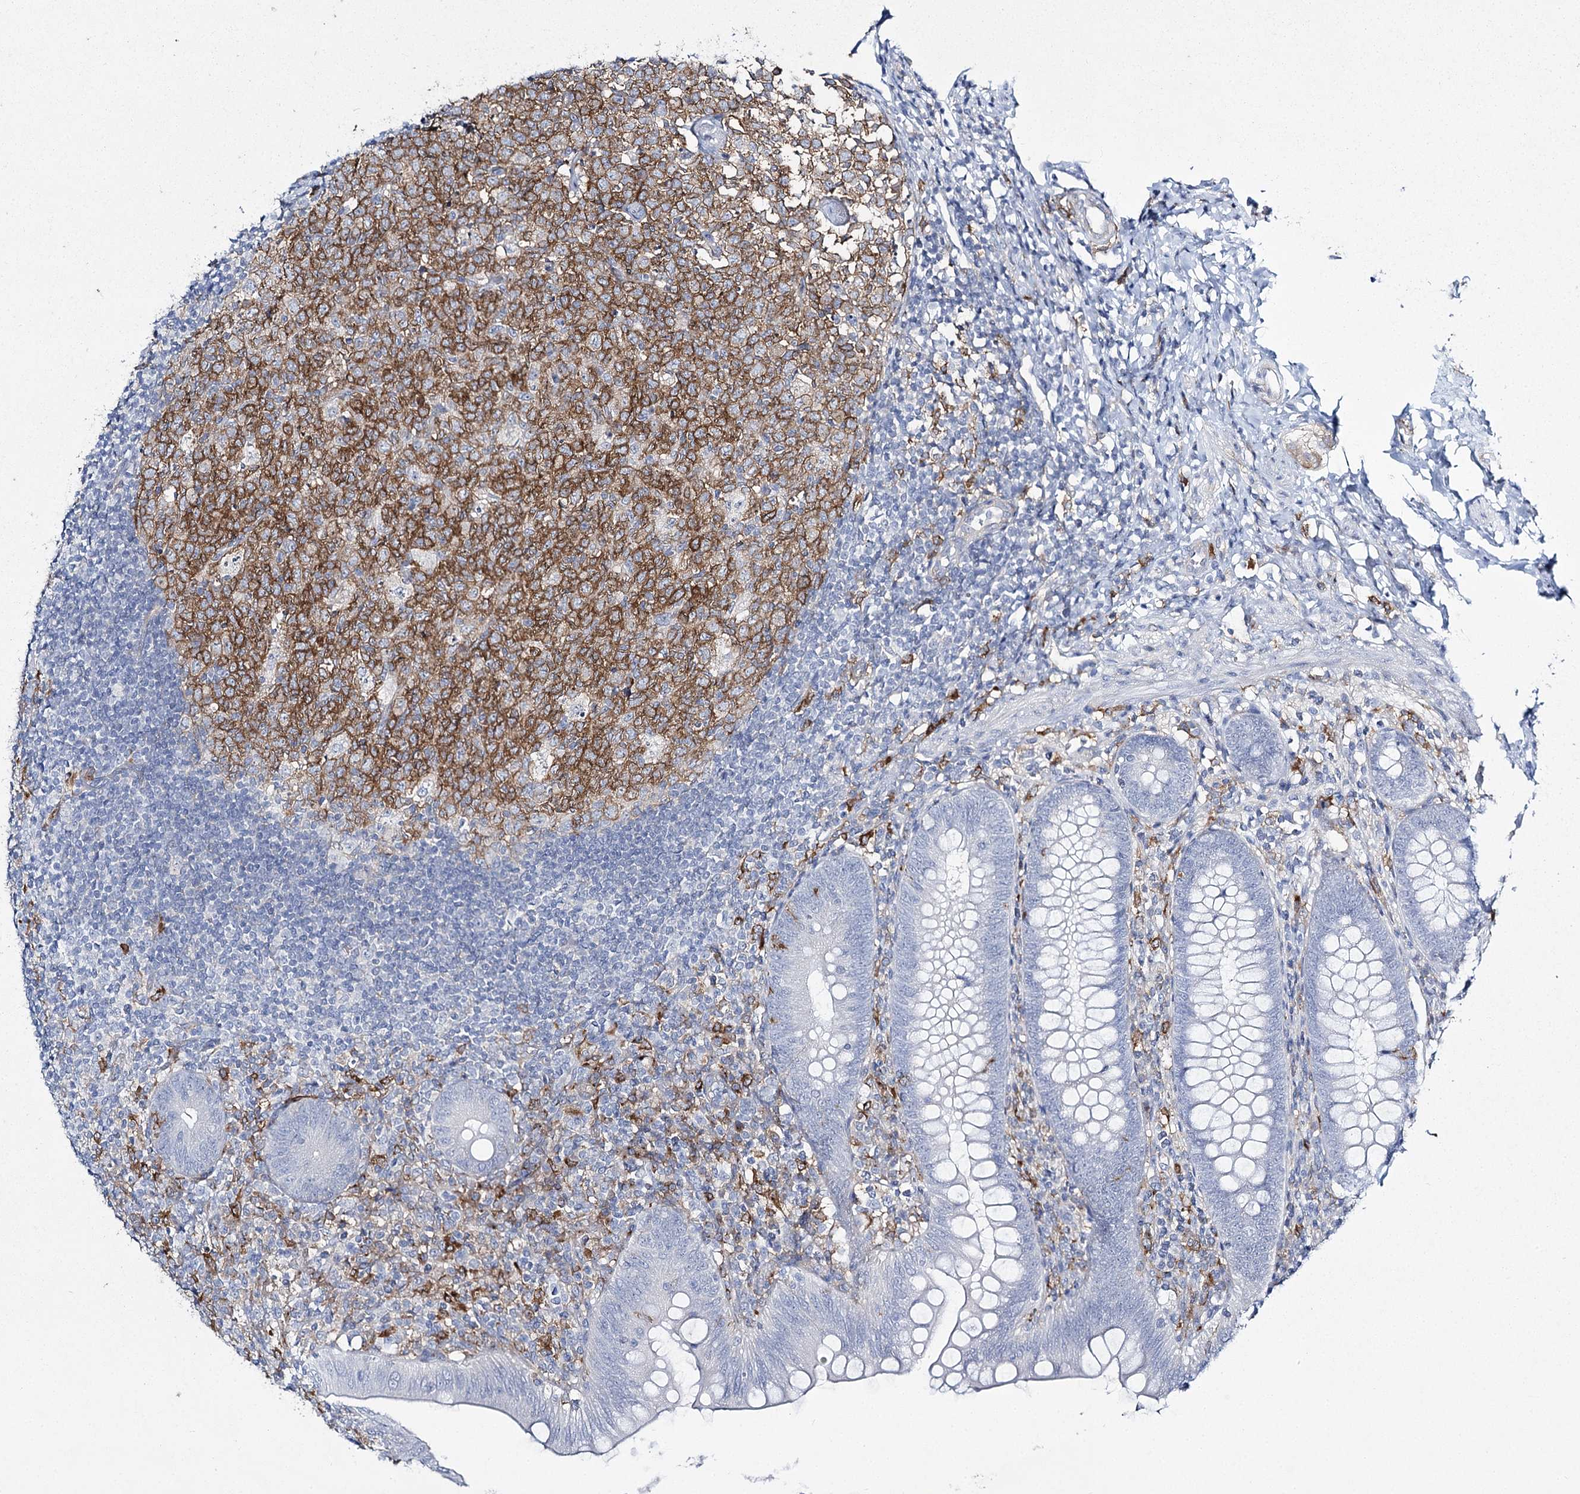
{"staining": {"intensity": "negative", "quantity": "none", "location": "none"}, "tissue": "appendix", "cell_type": "Glandular cells", "image_type": "normal", "snomed": [{"axis": "morphology", "description": "Normal tissue, NOS"}, {"axis": "topography", "description": "Appendix"}], "caption": "Human appendix stained for a protein using IHC exhibits no staining in glandular cells.", "gene": "CCDC88A", "patient": {"sex": "male", "age": 14}}